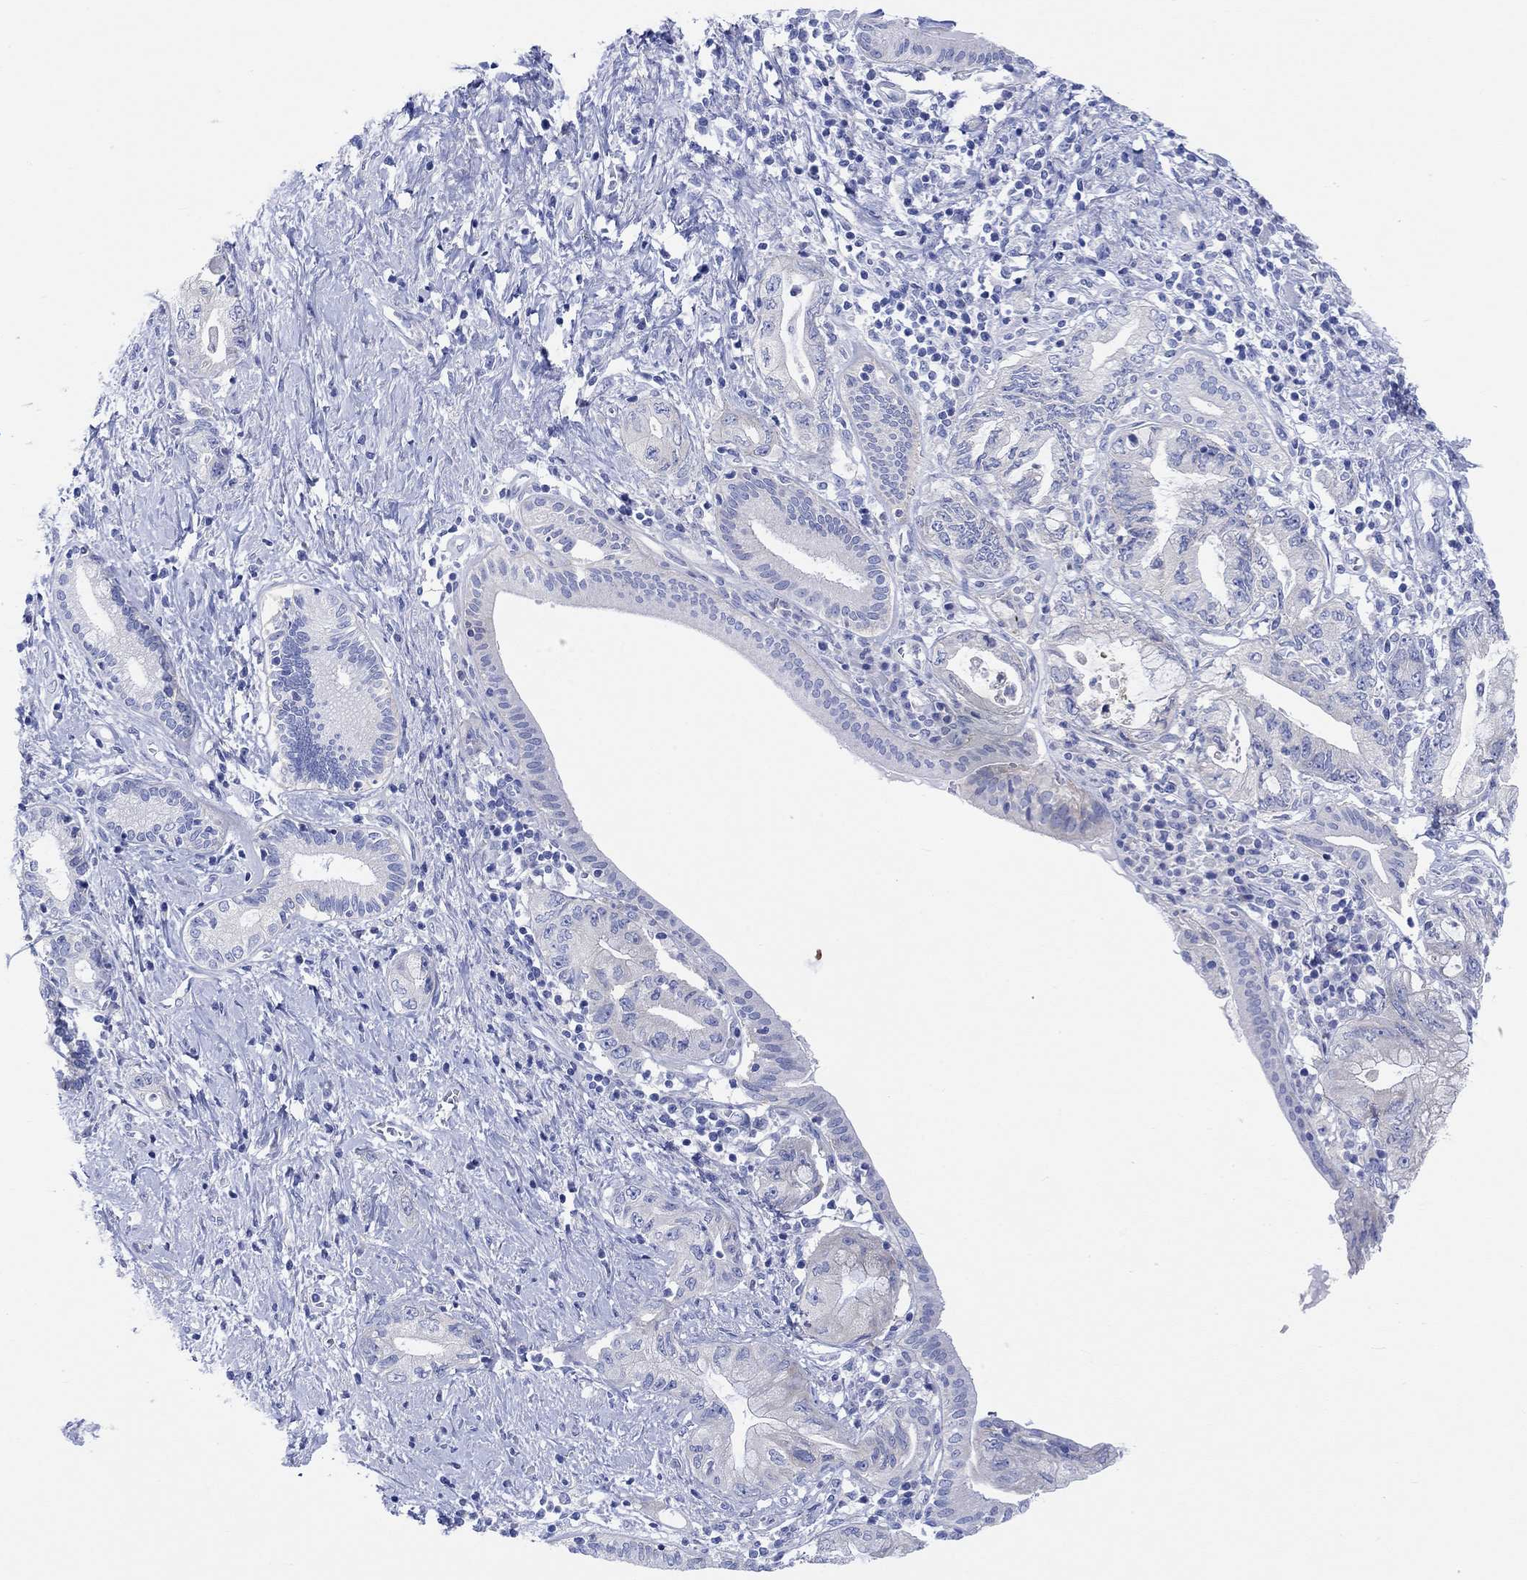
{"staining": {"intensity": "negative", "quantity": "none", "location": "none"}, "tissue": "pancreatic cancer", "cell_type": "Tumor cells", "image_type": "cancer", "snomed": [{"axis": "morphology", "description": "Adenocarcinoma, NOS"}, {"axis": "topography", "description": "Pancreas"}], "caption": "A photomicrograph of human pancreatic cancer is negative for staining in tumor cells.", "gene": "REEP6", "patient": {"sex": "female", "age": 73}}